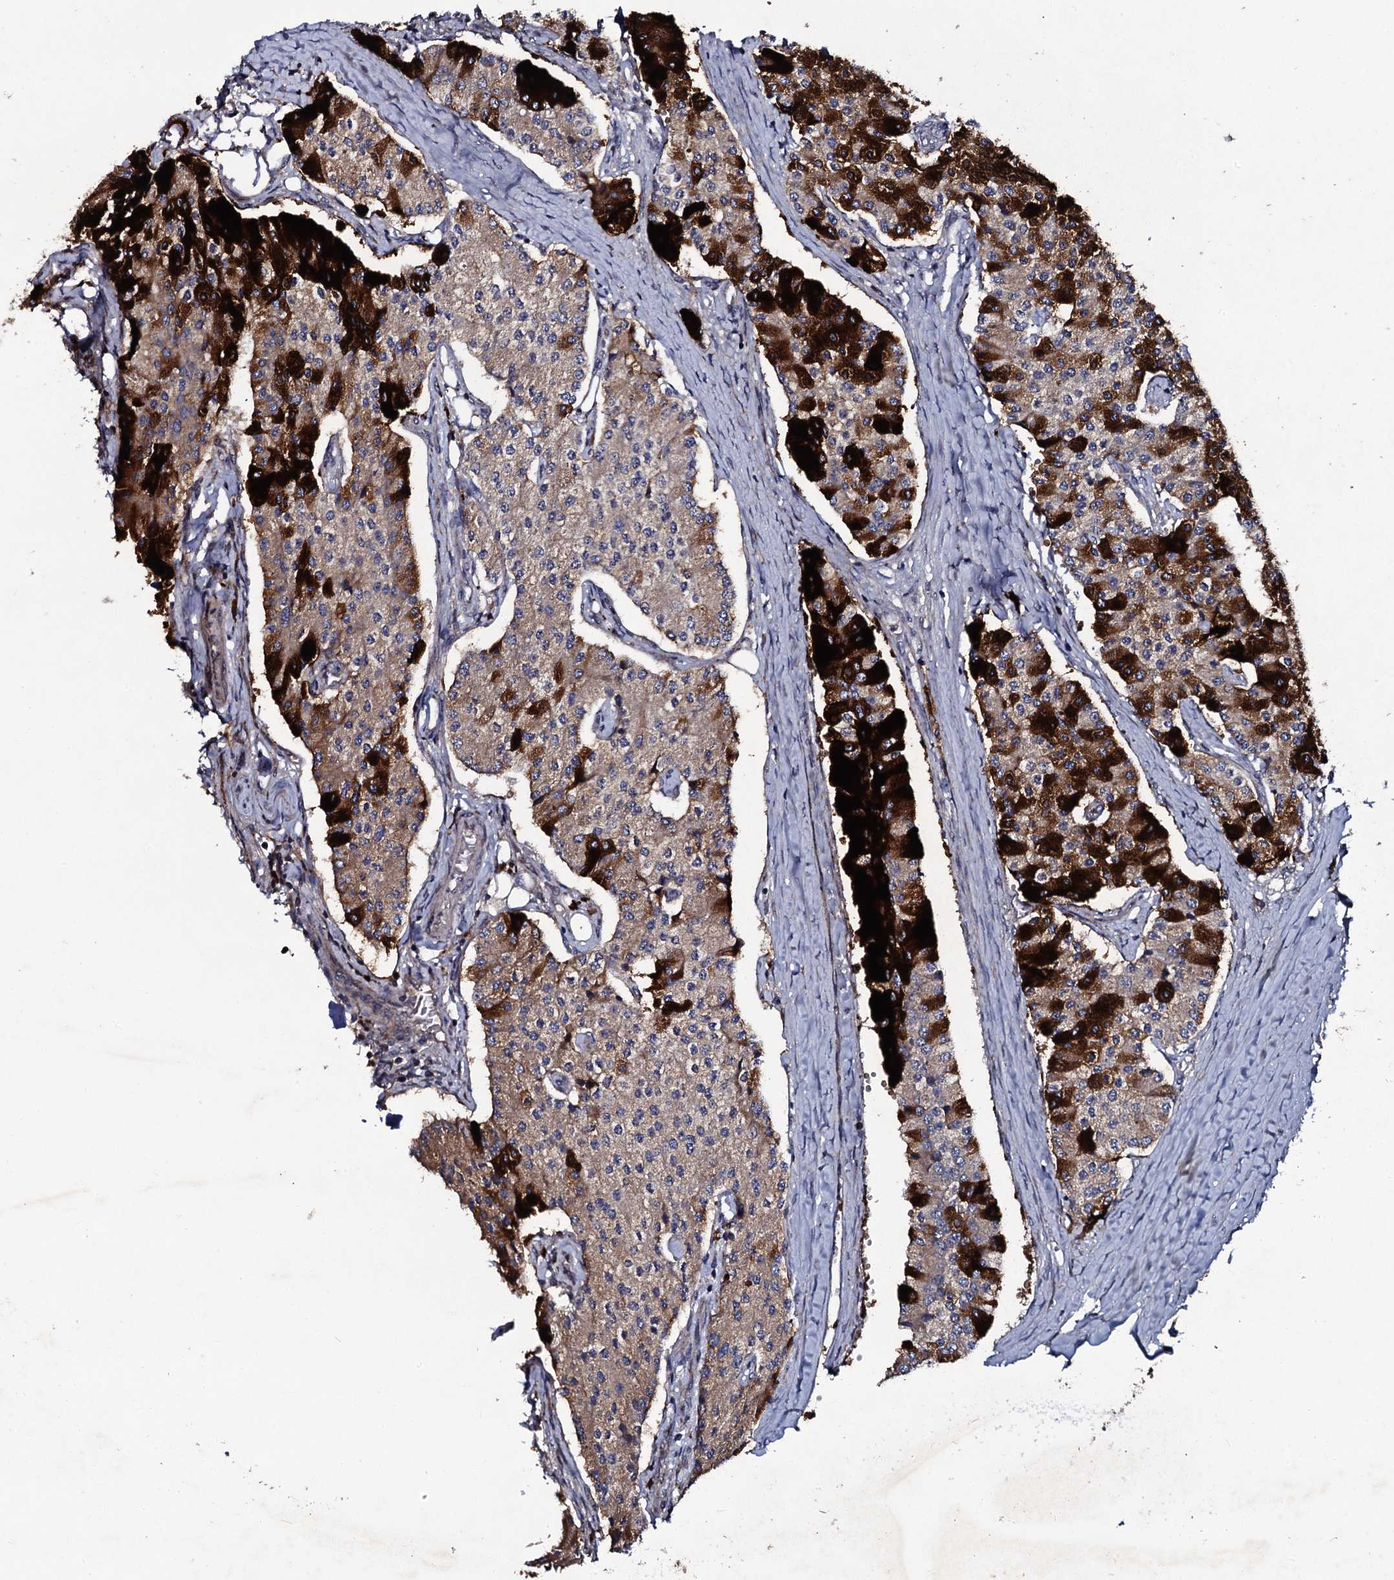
{"staining": {"intensity": "strong", "quantity": "25%-75%", "location": "cytoplasmic/membranous"}, "tissue": "carcinoid", "cell_type": "Tumor cells", "image_type": "cancer", "snomed": [{"axis": "morphology", "description": "Carcinoid, malignant, NOS"}, {"axis": "topography", "description": "Colon"}], "caption": "A micrograph of carcinoid stained for a protein shows strong cytoplasmic/membranous brown staining in tumor cells.", "gene": "LRRC28", "patient": {"sex": "female", "age": 52}}